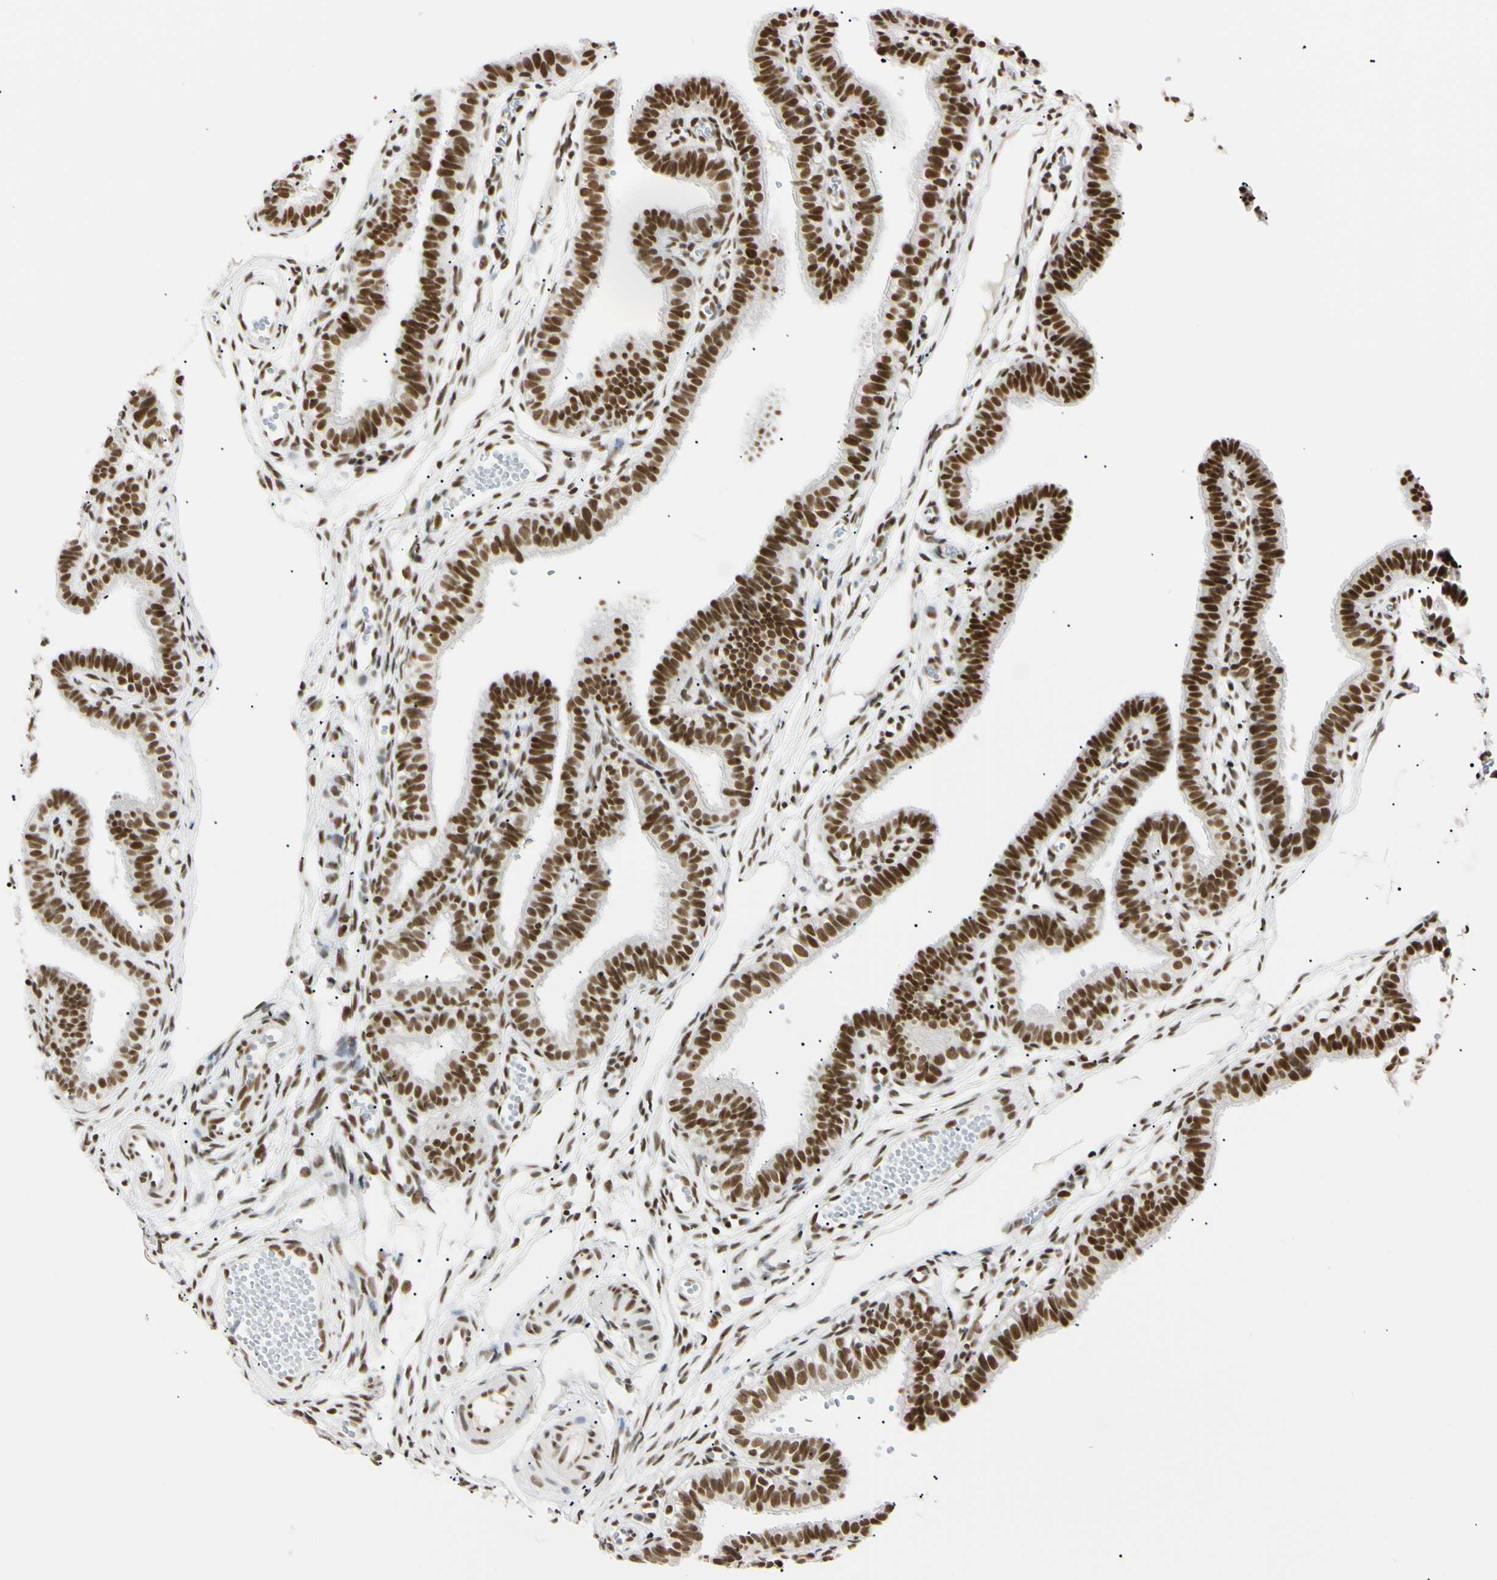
{"staining": {"intensity": "strong", "quantity": ">75%", "location": "nuclear"}, "tissue": "fallopian tube", "cell_type": "Glandular cells", "image_type": "normal", "snomed": [{"axis": "morphology", "description": "Normal tissue, NOS"}, {"axis": "topography", "description": "Fallopian tube"}, {"axis": "topography", "description": "Placenta"}], "caption": "Immunohistochemistry (IHC) (DAB (3,3'-diaminobenzidine)) staining of normal fallopian tube shows strong nuclear protein expression in about >75% of glandular cells.", "gene": "ZNF134", "patient": {"sex": "female", "age": 34}}